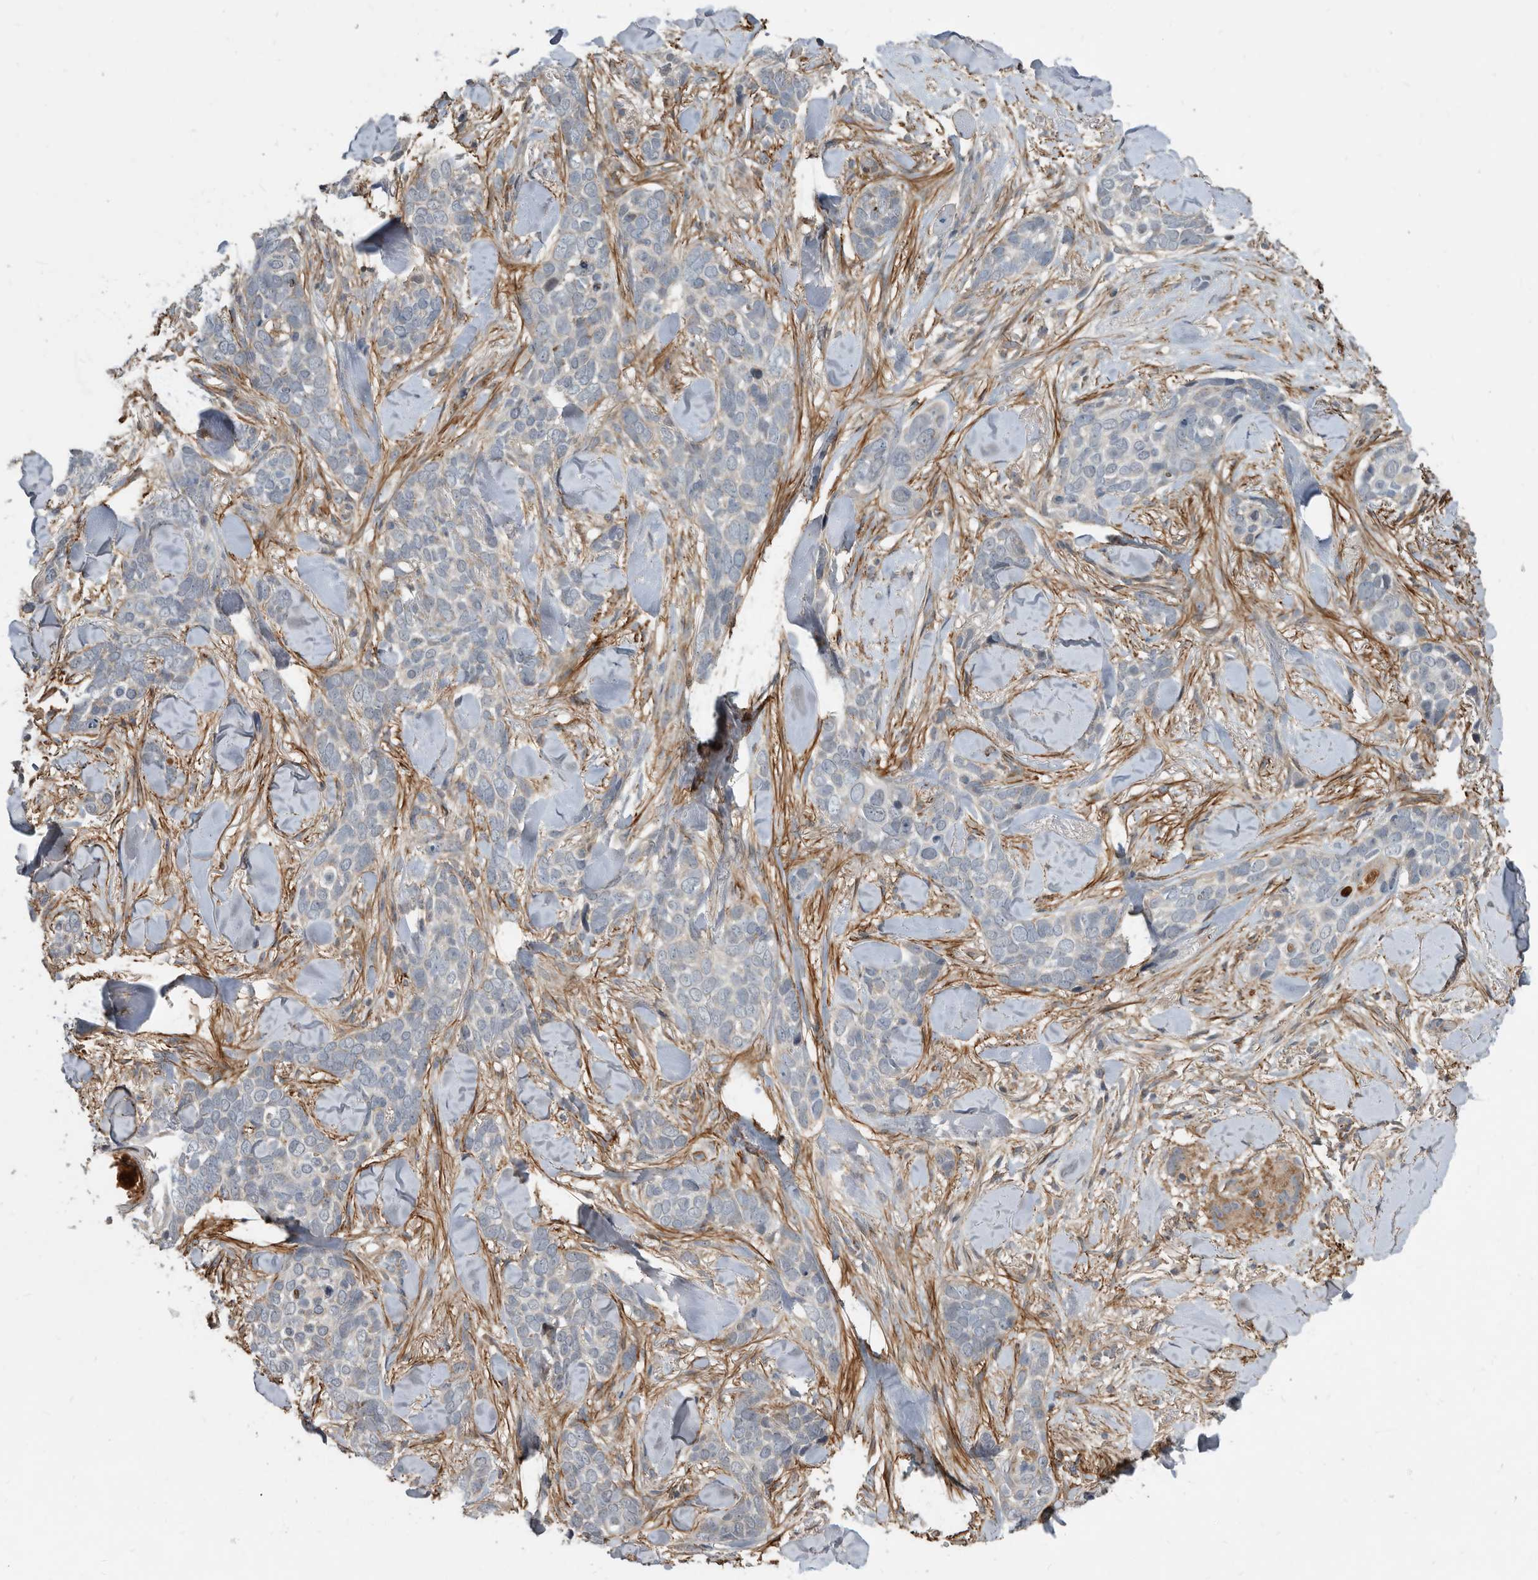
{"staining": {"intensity": "negative", "quantity": "none", "location": "none"}, "tissue": "skin cancer", "cell_type": "Tumor cells", "image_type": "cancer", "snomed": [{"axis": "morphology", "description": "Basal cell carcinoma"}, {"axis": "topography", "description": "Skin"}], "caption": "Histopathology image shows no protein positivity in tumor cells of skin cancer tissue.", "gene": "PI15", "patient": {"sex": "female", "age": 82}}